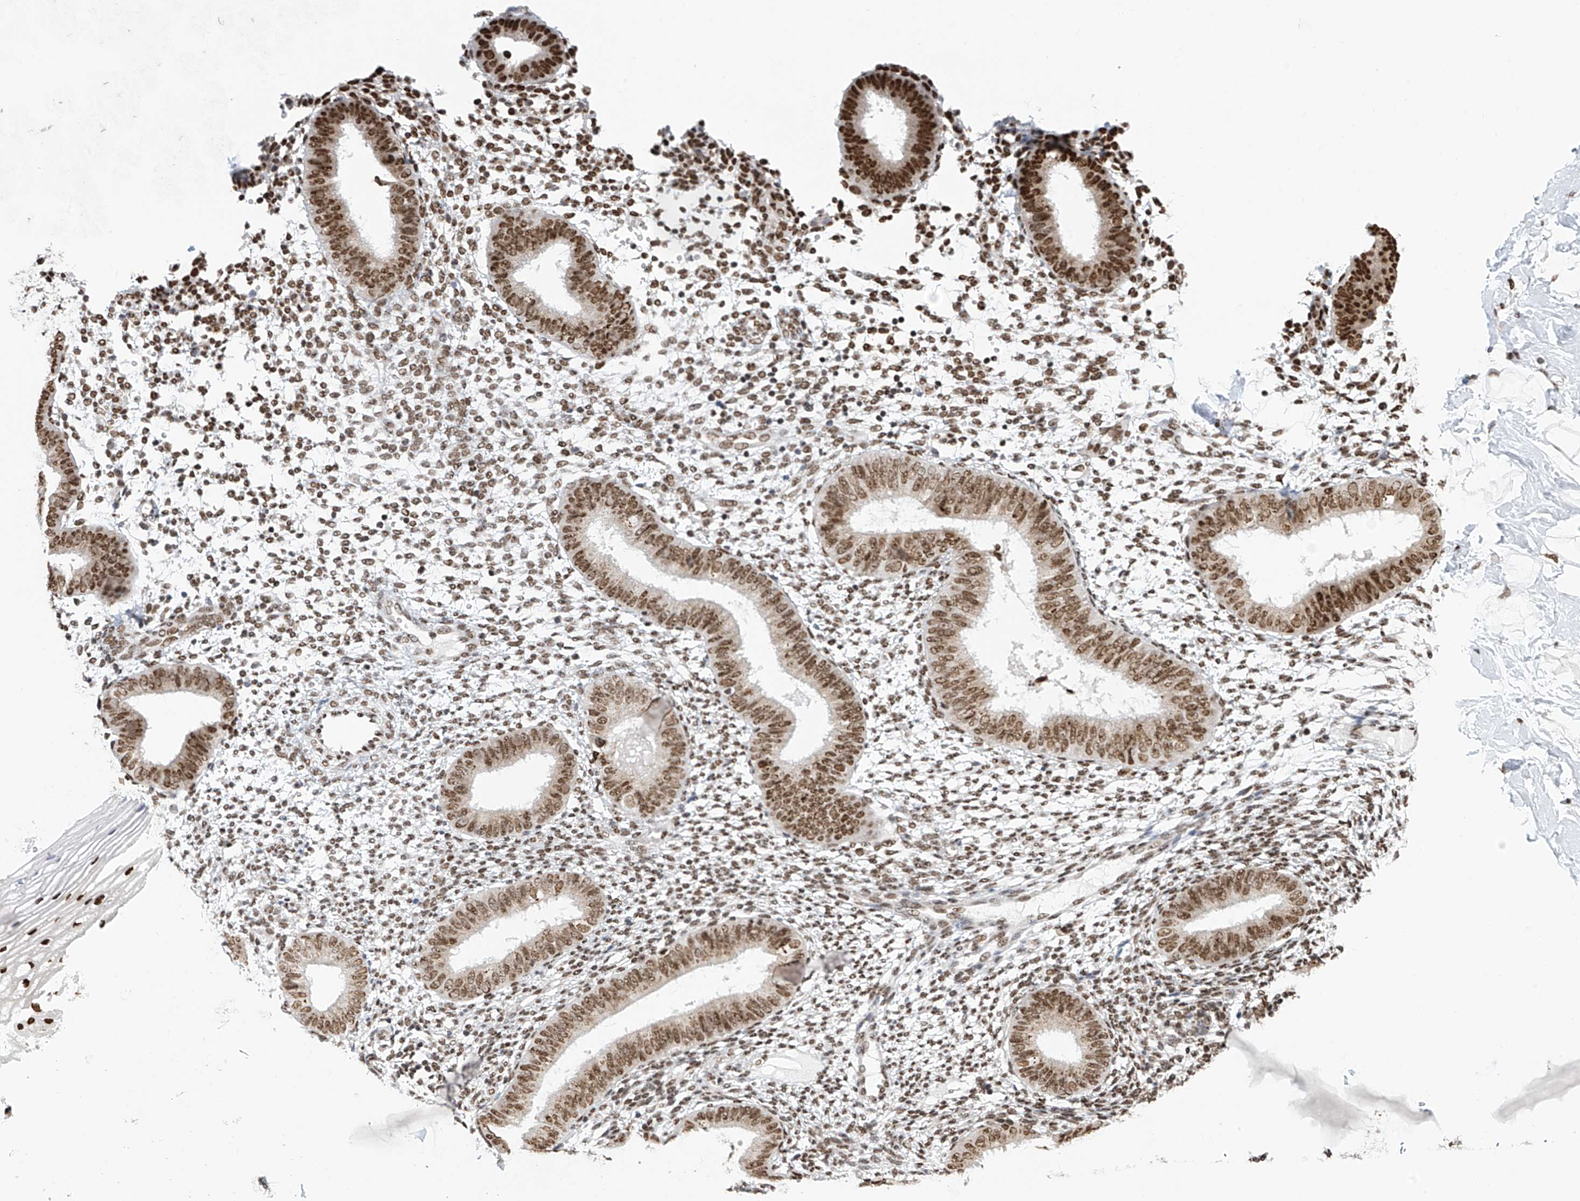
{"staining": {"intensity": "moderate", "quantity": ">75%", "location": "nuclear"}, "tissue": "endometrium", "cell_type": "Cells in endometrial stroma", "image_type": "normal", "snomed": [{"axis": "morphology", "description": "Normal tissue, NOS"}, {"axis": "topography", "description": "Uterus"}, {"axis": "topography", "description": "Endometrium"}], "caption": "This micrograph exhibits immunohistochemistry (IHC) staining of unremarkable endometrium, with medium moderate nuclear expression in about >75% of cells in endometrial stroma.", "gene": "APLF", "patient": {"sex": "female", "age": 48}}